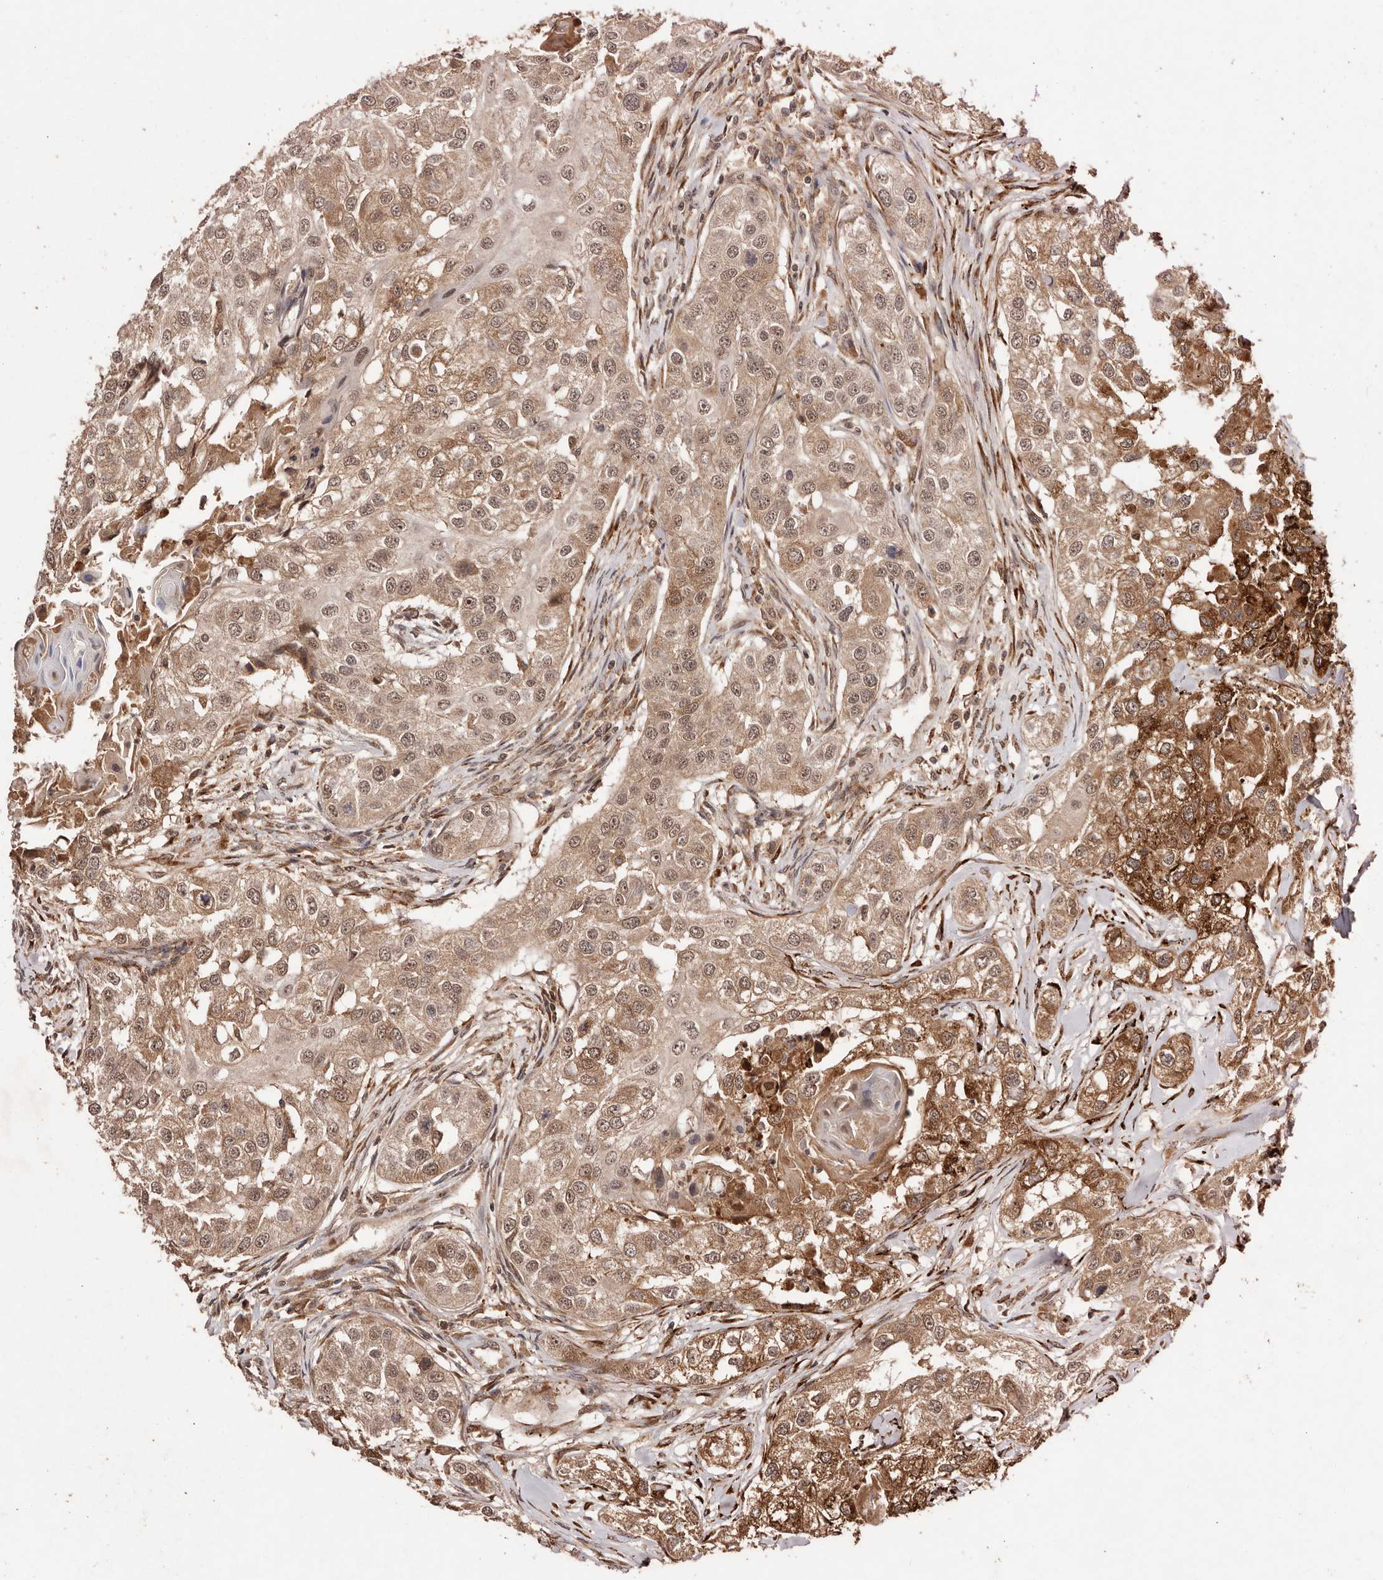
{"staining": {"intensity": "moderate", "quantity": ">75%", "location": "cytoplasmic/membranous,nuclear"}, "tissue": "head and neck cancer", "cell_type": "Tumor cells", "image_type": "cancer", "snomed": [{"axis": "morphology", "description": "Normal tissue, NOS"}, {"axis": "morphology", "description": "Squamous cell carcinoma, NOS"}, {"axis": "topography", "description": "Skeletal muscle"}, {"axis": "topography", "description": "Head-Neck"}], "caption": "IHC image of human head and neck squamous cell carcinoma stained for a protein (brown), which exhibits medium levels of moderate cytoplasmic/membranous and nuclear staining in approximately >75% of tumor cells.", "gene": "BICRAL", "patient": {"sex": "male", "age": 51}}